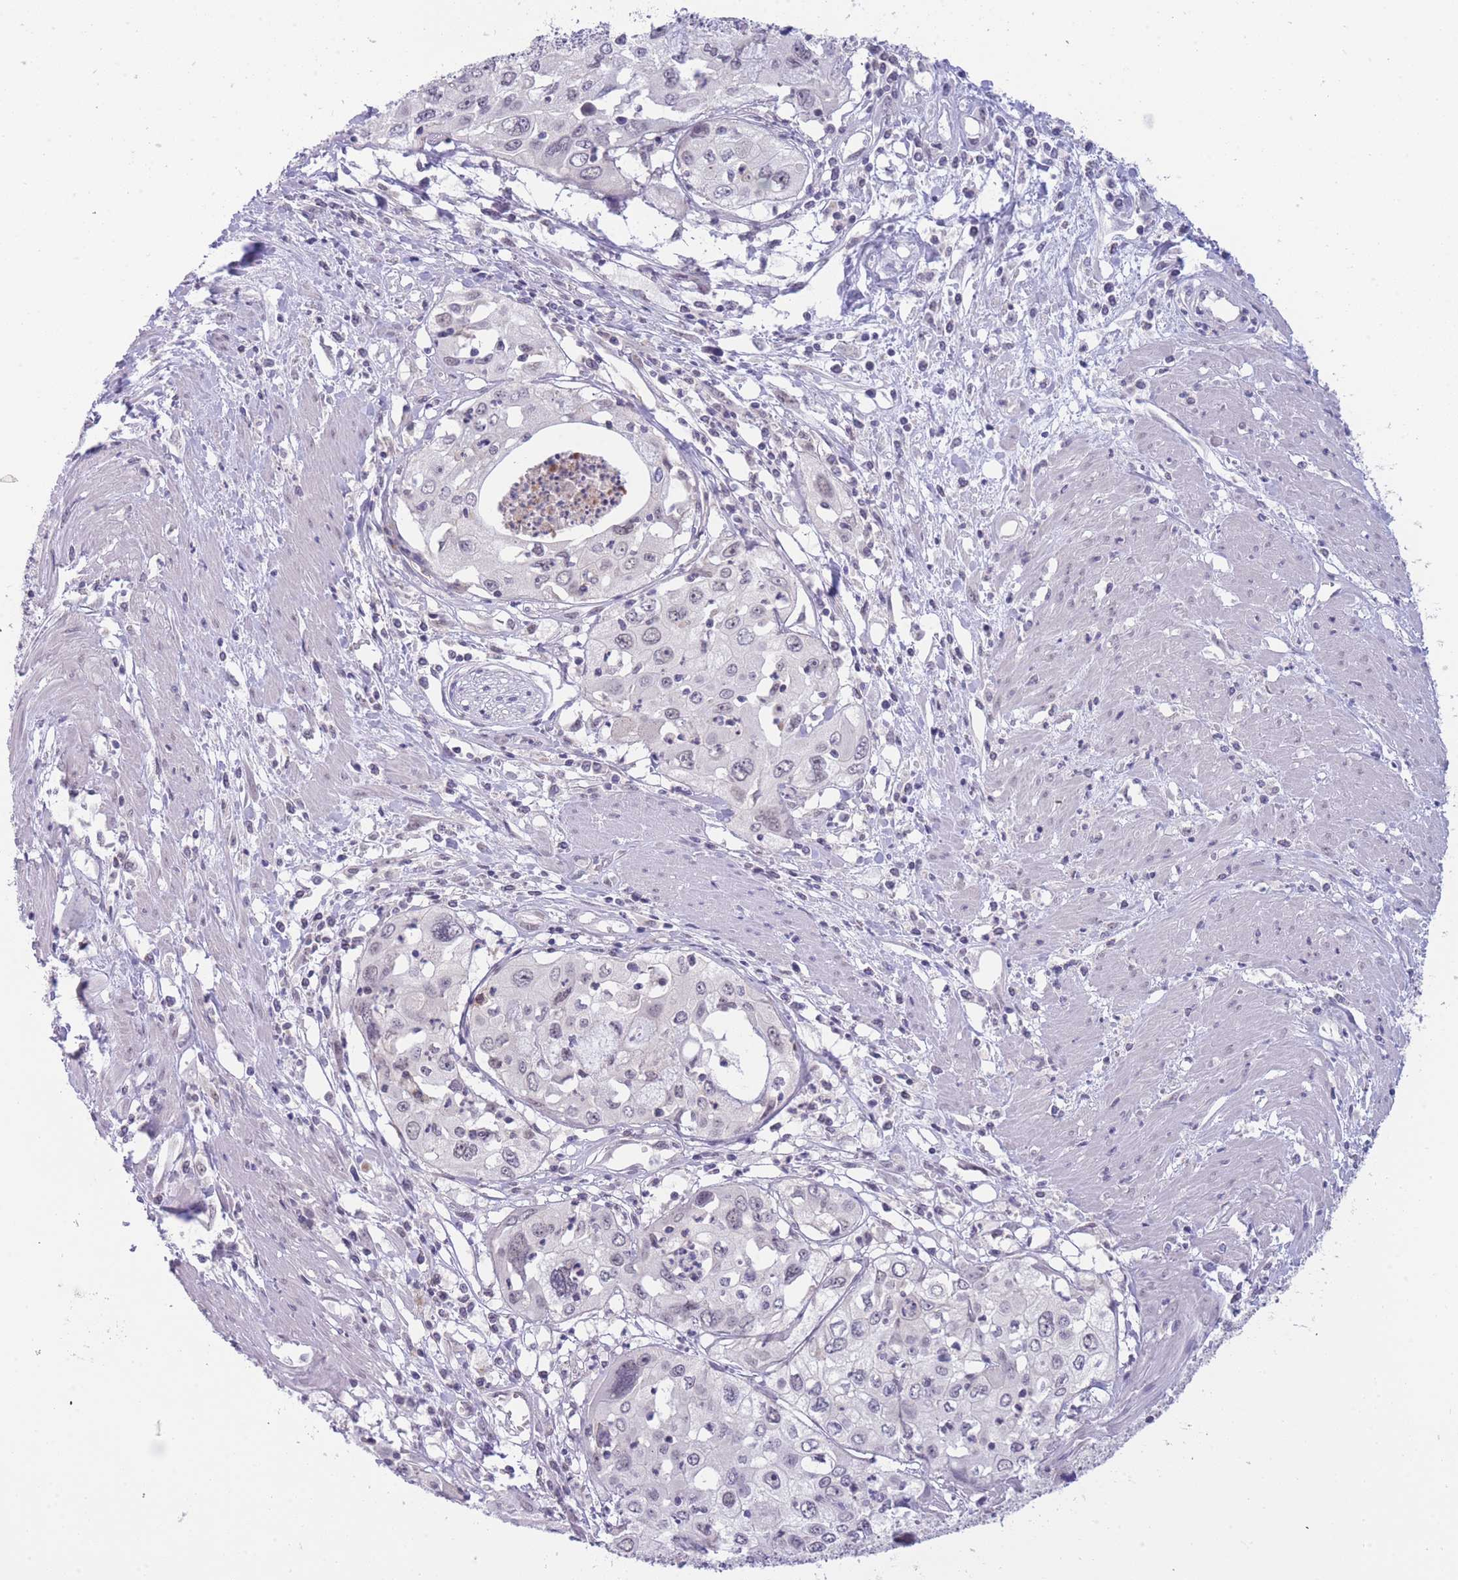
{"staining": {"intensity": "negative", "quantity": "none", "location": "none"}, "tissue": "cervical cancer", "cell_type": "Tumor cells", "image_type": "cancer", "snomed": [{"axis": "morphology", "description": "Squamous cell carcinoma, NOS"}, {"axis": "topography", "description": "Cervix"}], "caption": "The image demonstrates no significant positivity in tumor cells of cervical cancer. (DAB (3,3'-diaminobenzidine) IHC, high magnification).", "gene": "GOLGA6L25", "patient": {"sex": "female", "age": 31}}